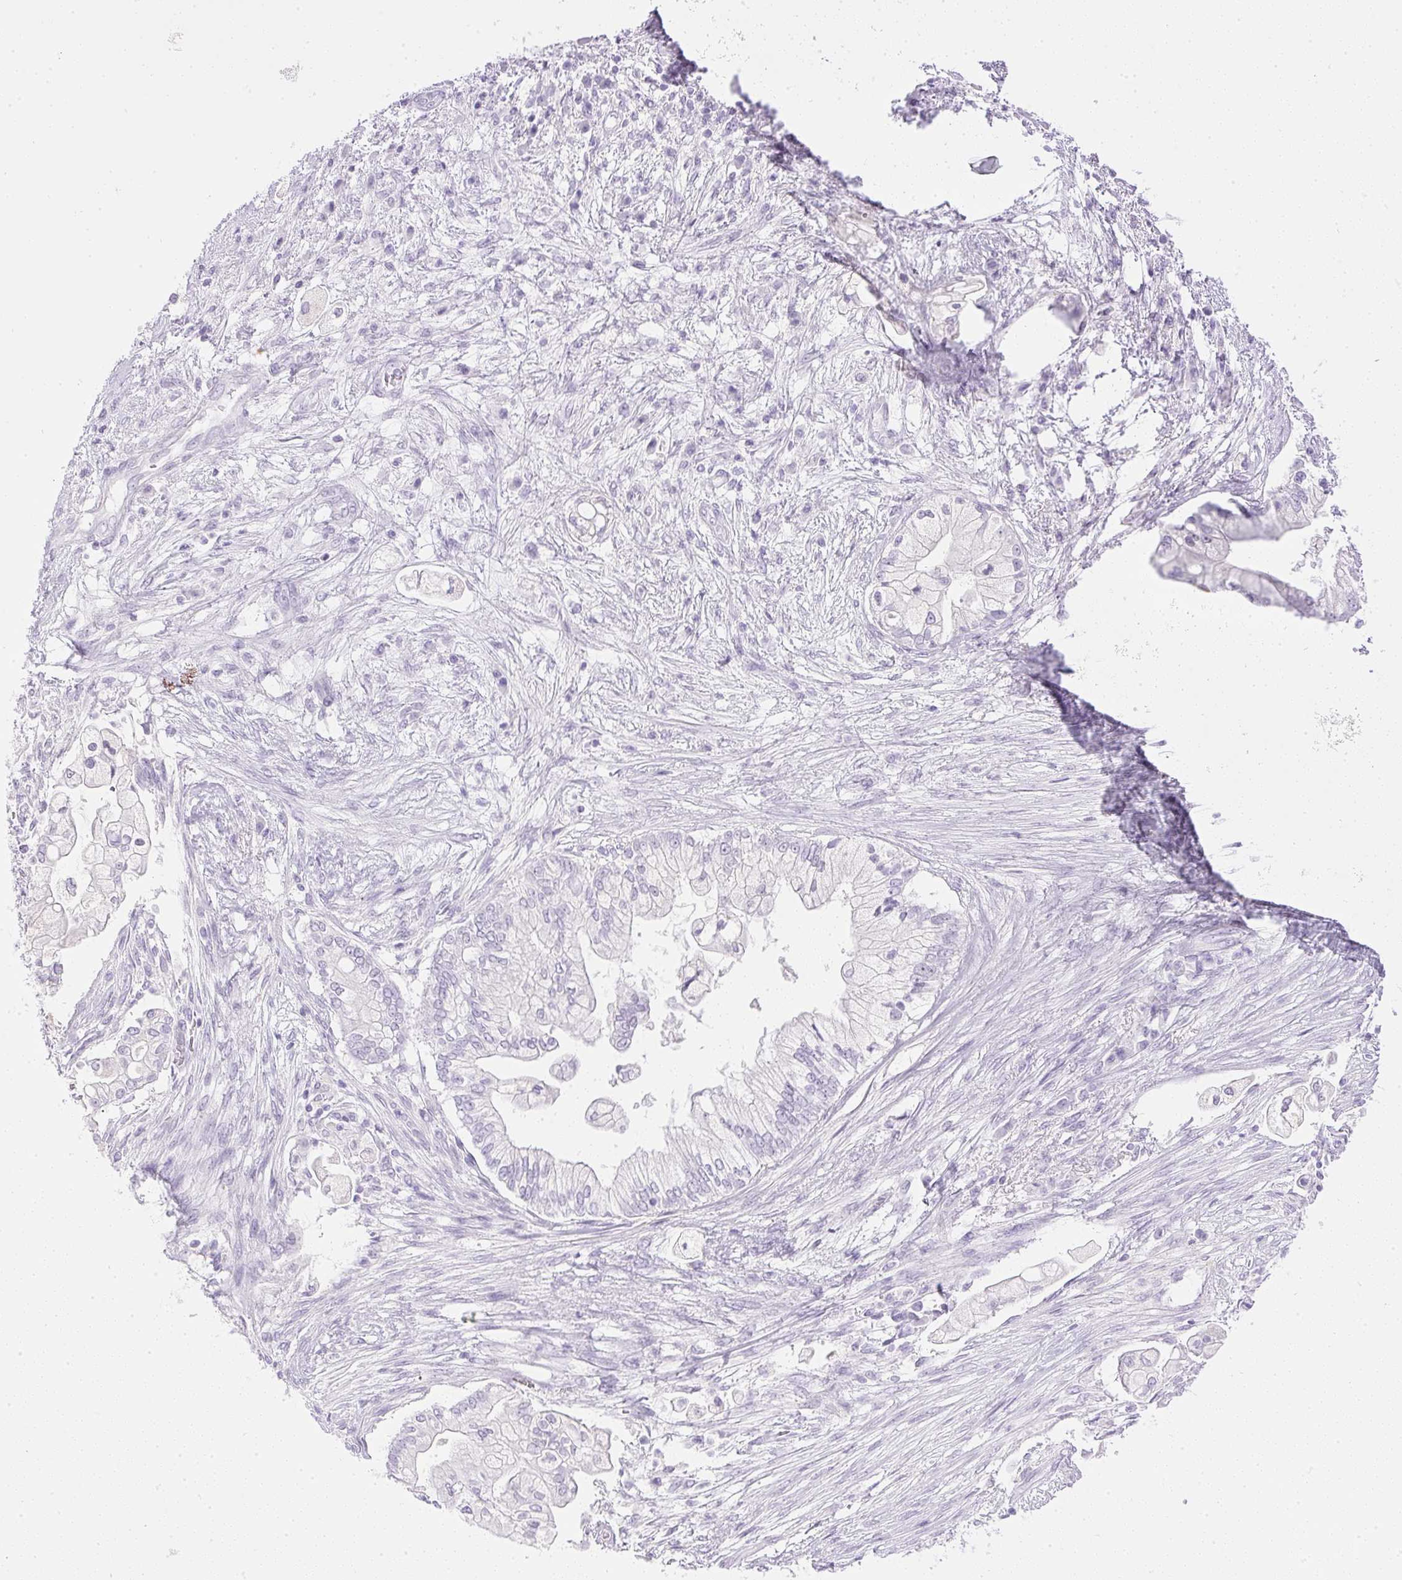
{"staining": {"intensity": "negative", "quantity": "none", "location": "none"}, "tissue": "pancreatic cancer", "cell_type": "Tumor cells", "image_type": "cancer", "snomed": [{"axis": "morphology", "description": "Adenocarcinoma, NOS"}, {"axis": "topography", "description": "Pancreas"}], "caption": "This is a image of immunohistochemistry (IHC) staining of pancreatic cancer, which shows no positivity in tumor cells. (DAB IHC visualized using brightfield microscopy, high magnification).", "gene": "CPB1", "patient": {"sex": "female", "age": 69}}